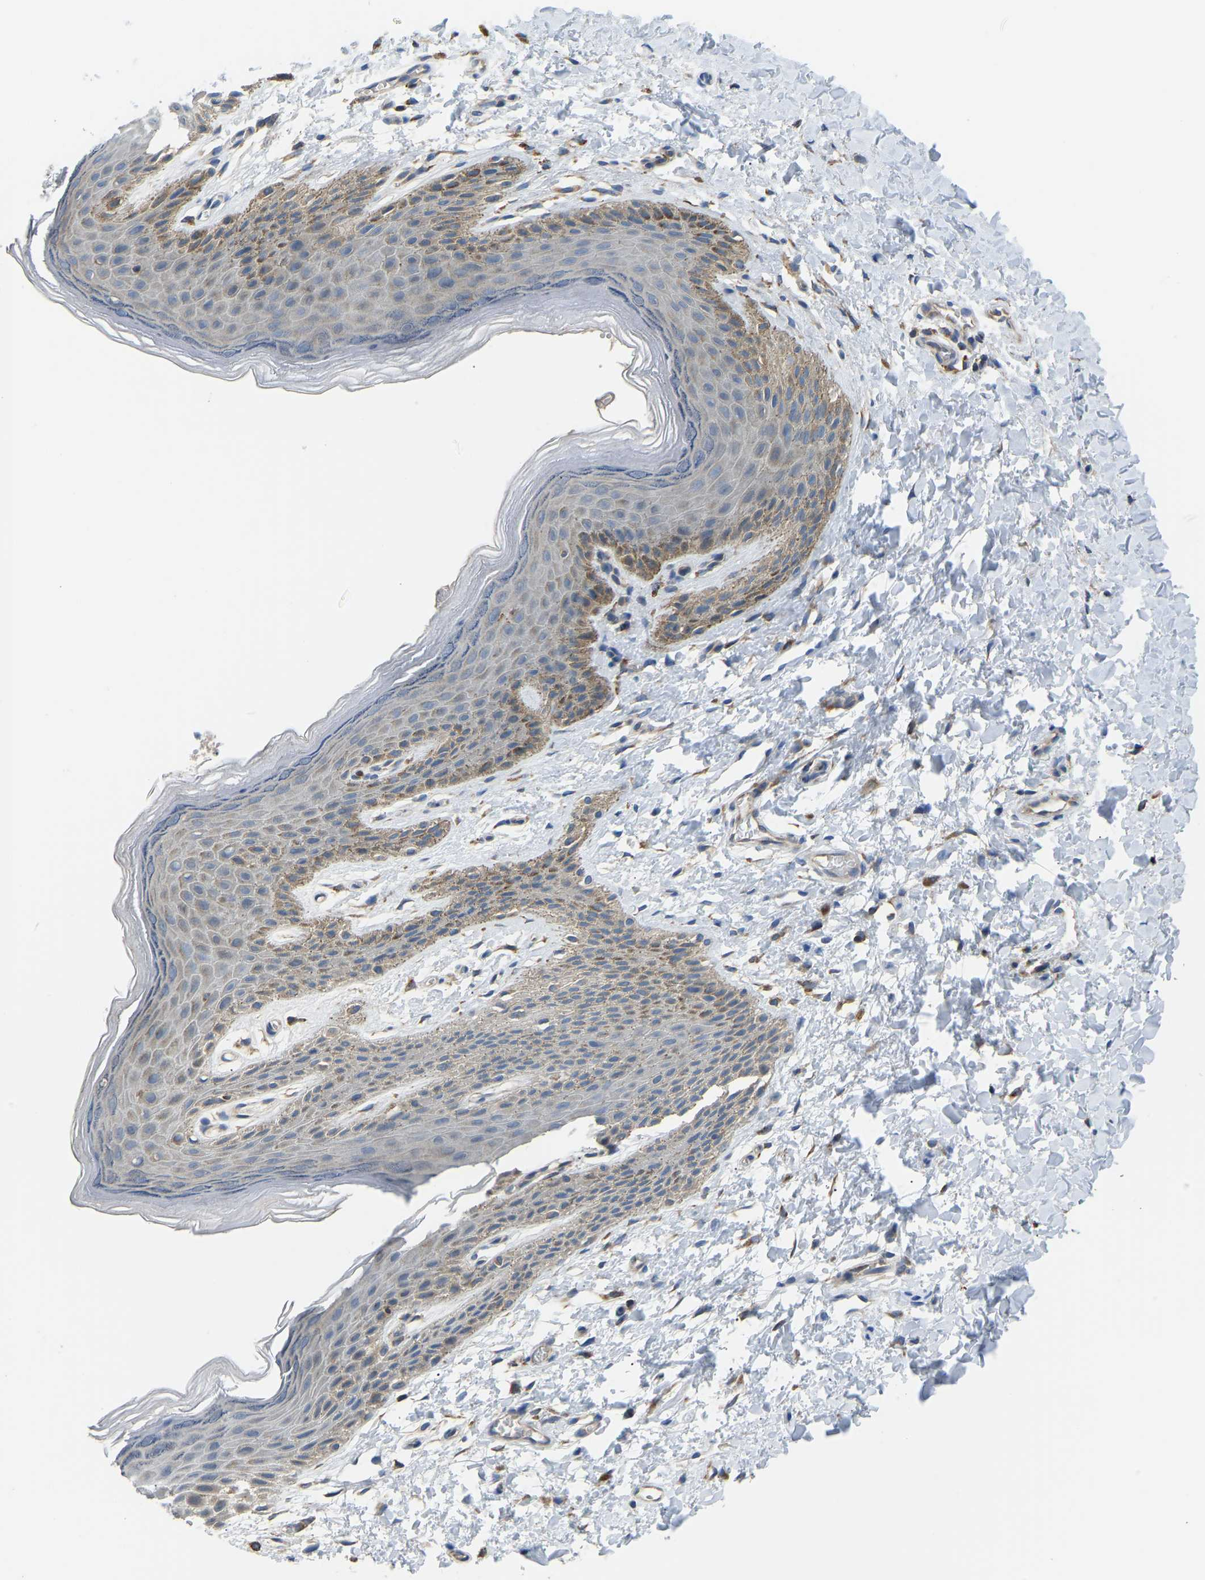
{"staining": {"intensity": "moderate", "quantity": "25%-75%", "location": "cytoplasmic/membranous"}, "tissue": "skin", "cell_type": "Epidermal cells", "image_type": "normal", "snomed": [{"axis": "morphology", "description": "Normal tissue, NOS"}, {"axis": "topography", "description": "Anal"}], "caption": "Moderate cytoplasmic/membranous protein staining is seen in approximately 25%-75% of epidermal cells in skin.", "gene": "RBP1", "patient": {"sex": "male", "age": 44}}